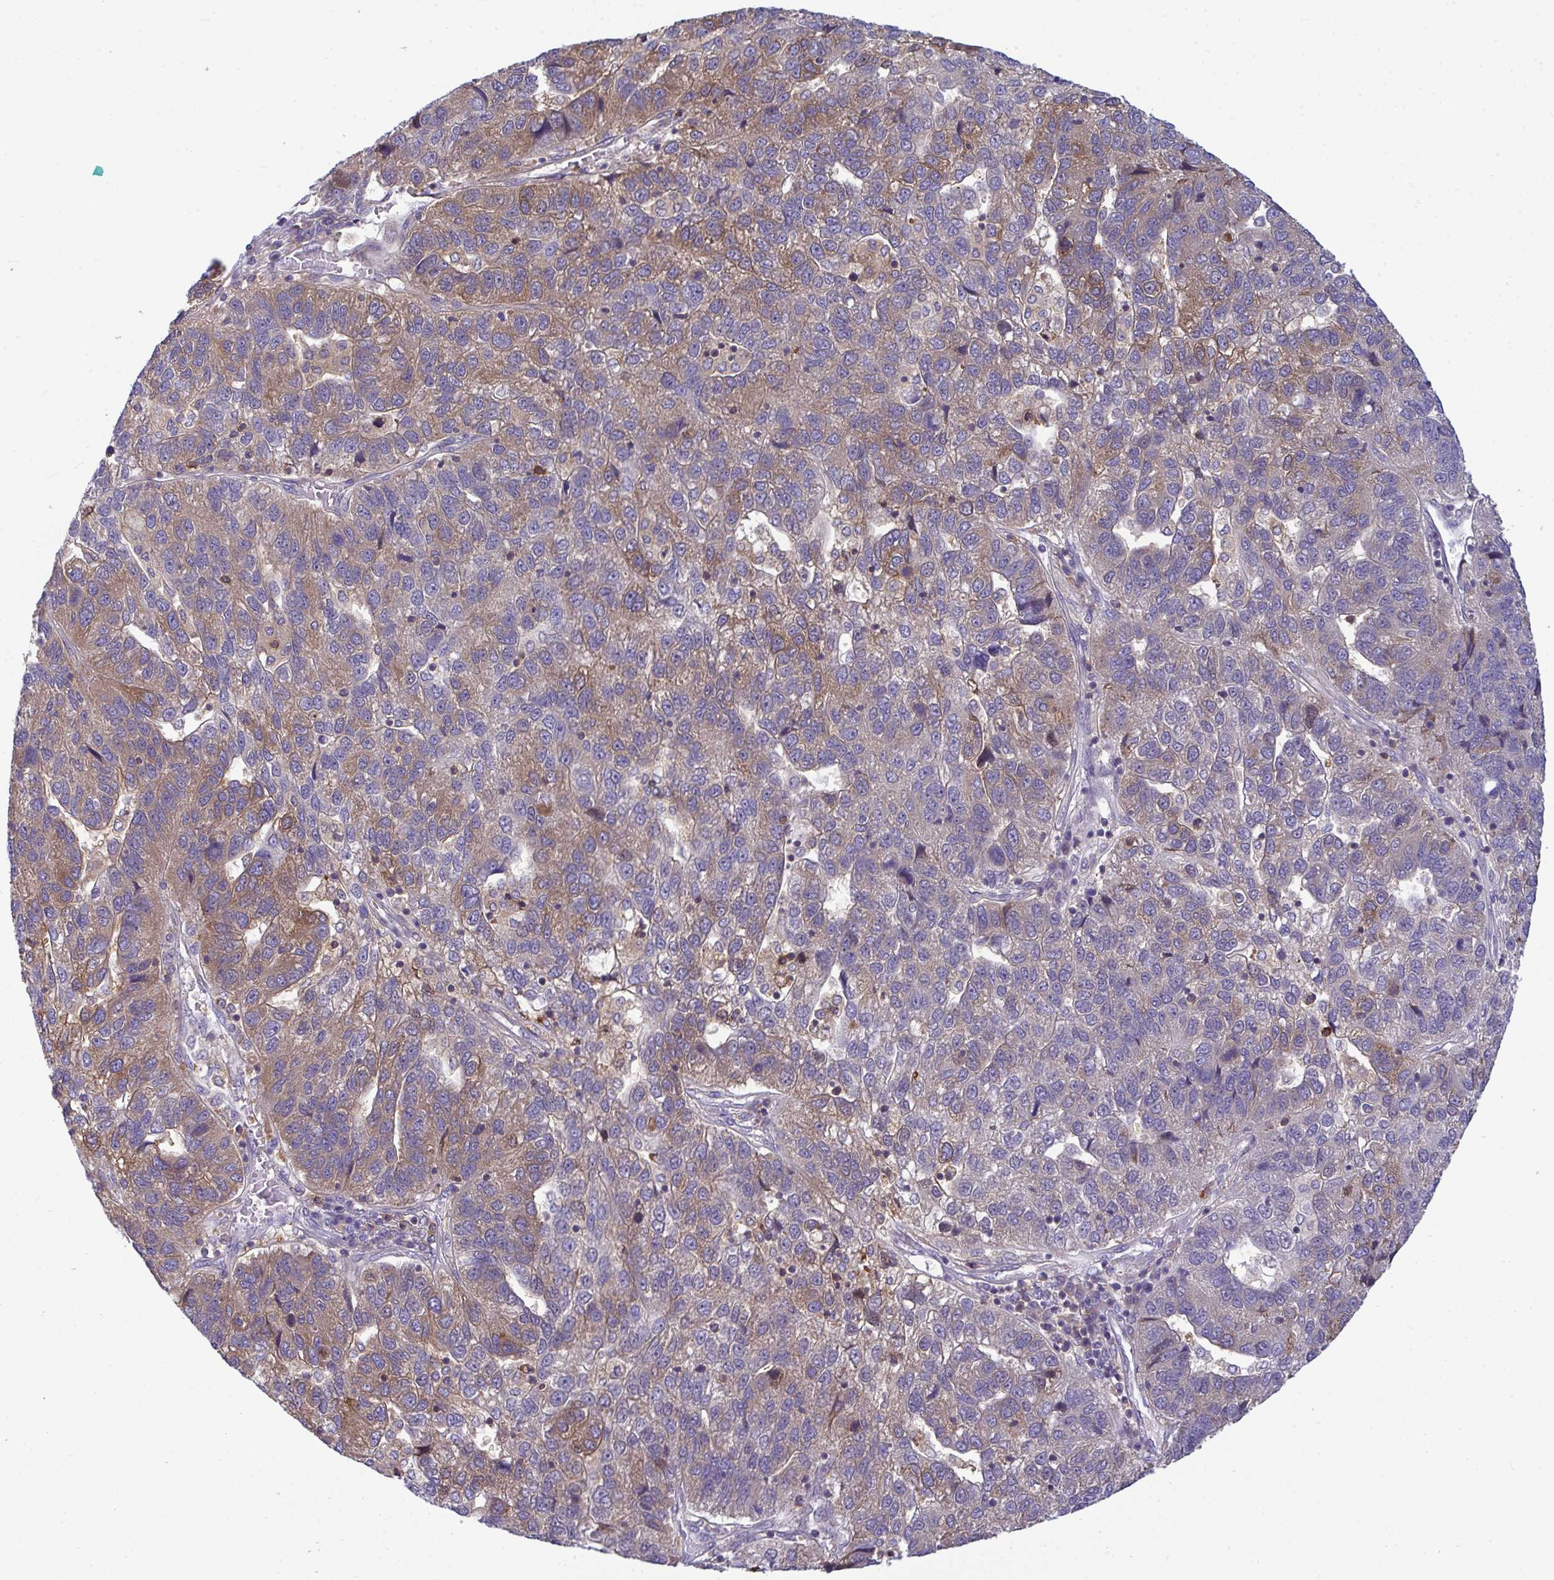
{"staining": {"intensity": "moderate", "quantity": "25%-75%", "location": "cytoplasmic/membranous"}, "tissue": "pancreatic cancer", "cell_type": "Tumor cells", "image_type": "cancer", "snomed": [{"axis": "morphology", "description": "Adenocarcinoma, NOS"}, {"axis": "topography", "description": "Pancreas"}], "caption": "Pancreatic adenocarcinoma tissue displays moderate cytoplasmic/membranous staining in approximately 25%-75% of tumor cells (Stains: DAB (3,3'-diaminobenzidine) in brown, nuclei in blue, Microscopy: brightfield microscopy at high magnification).", "gene": "SLC30A6", "patient": {"sex": "female", "age": 61}}